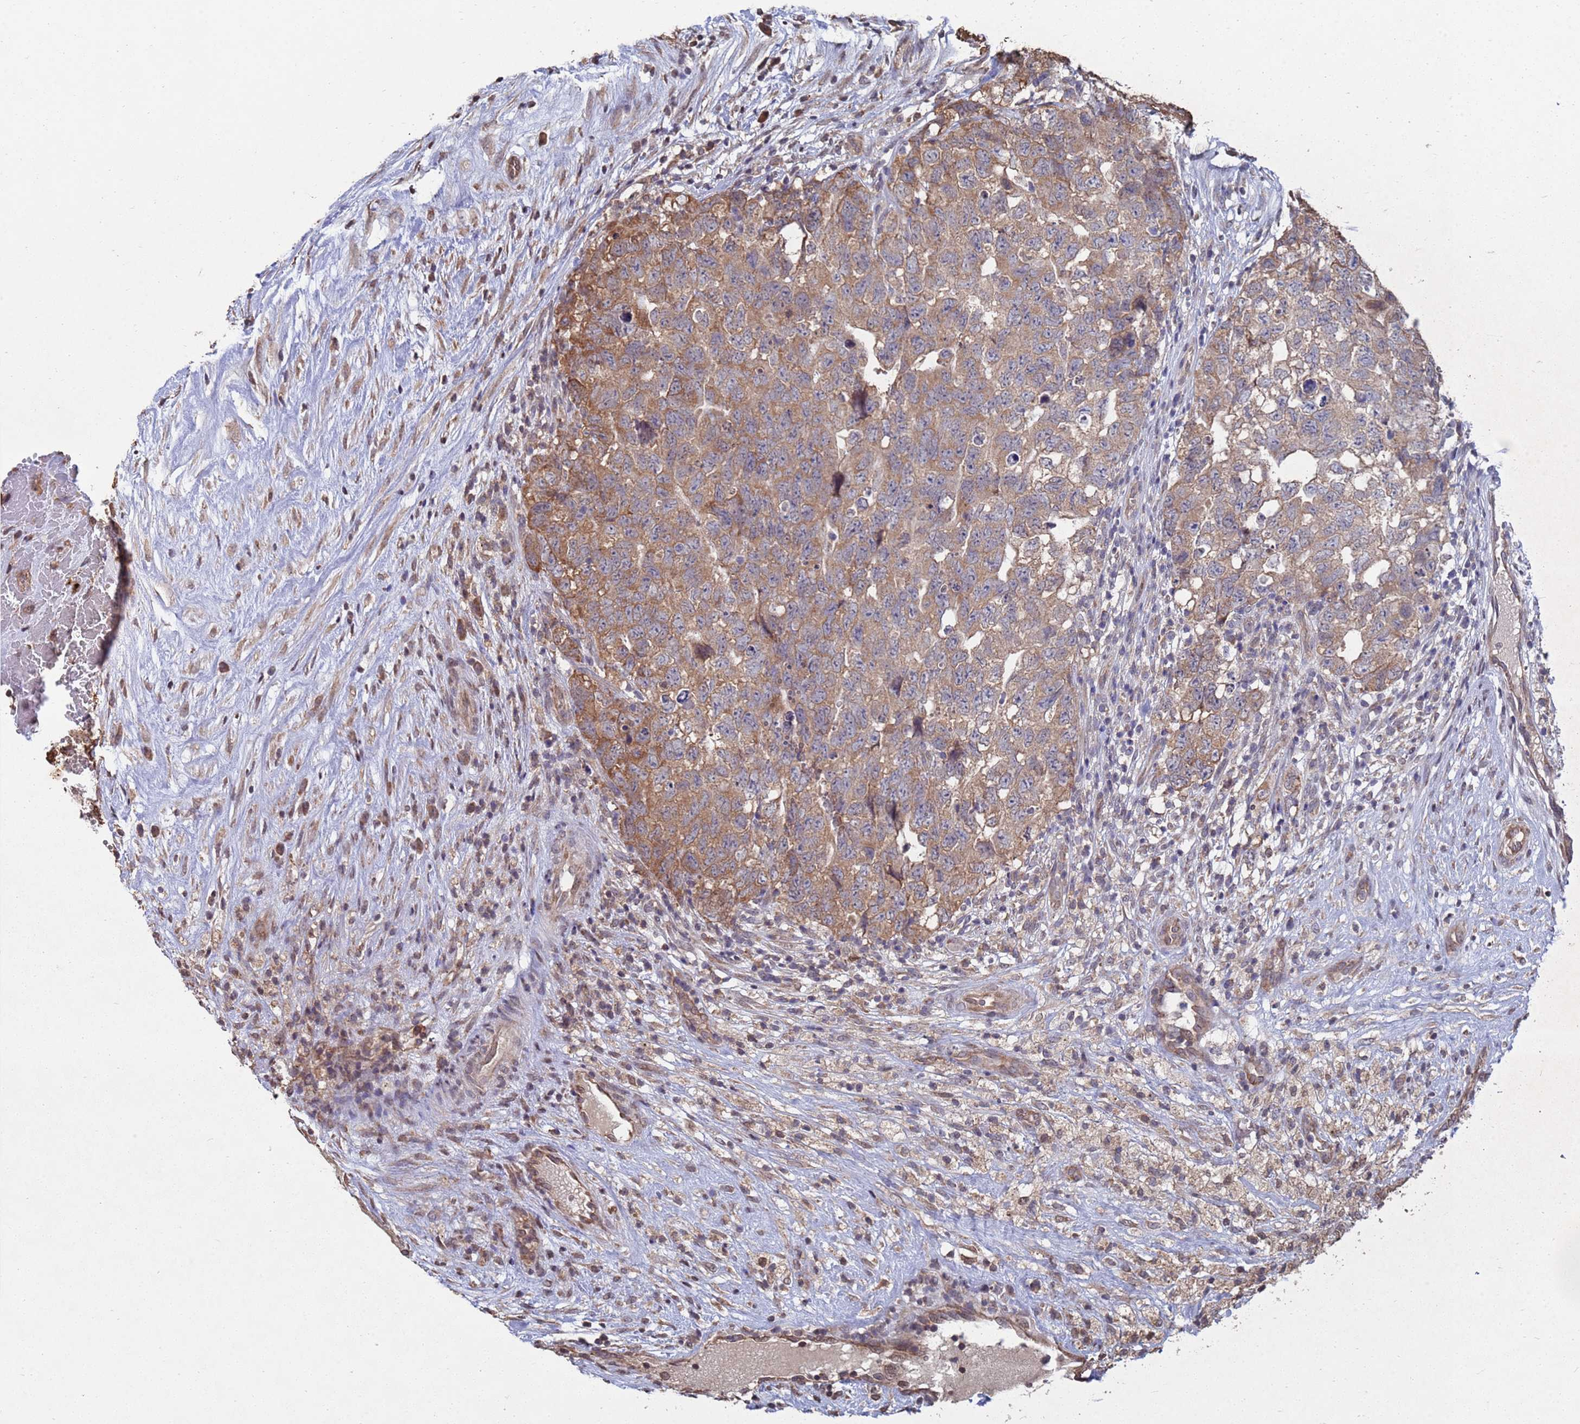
{"staining": {"intensity": "moderate", "quantity": ">75%", "location": "cytoplasmic/membranous"}, "tissue": "testis cancer", "cell_type": "Tumor cells", "image_type": "cancer", "snomed": [{"axis": "morphology", "description": "Seminoma, NOS"}, {"axis": "morphology", "description": "Carcinoma, Embryonal, NOS"}, {"axis": "topography", "description": "Testis"}], "caption": "Immunohistochemical staining of human embryonal carcinoma (testis) shows moderate cytoplasmic/membranous protein expression in about >75% of tumor cells. (Brightfield microscopy of DAB IHC at high magnification).", "gene": "CFAP119", "patient": {"sex": "male", "age": 29}}